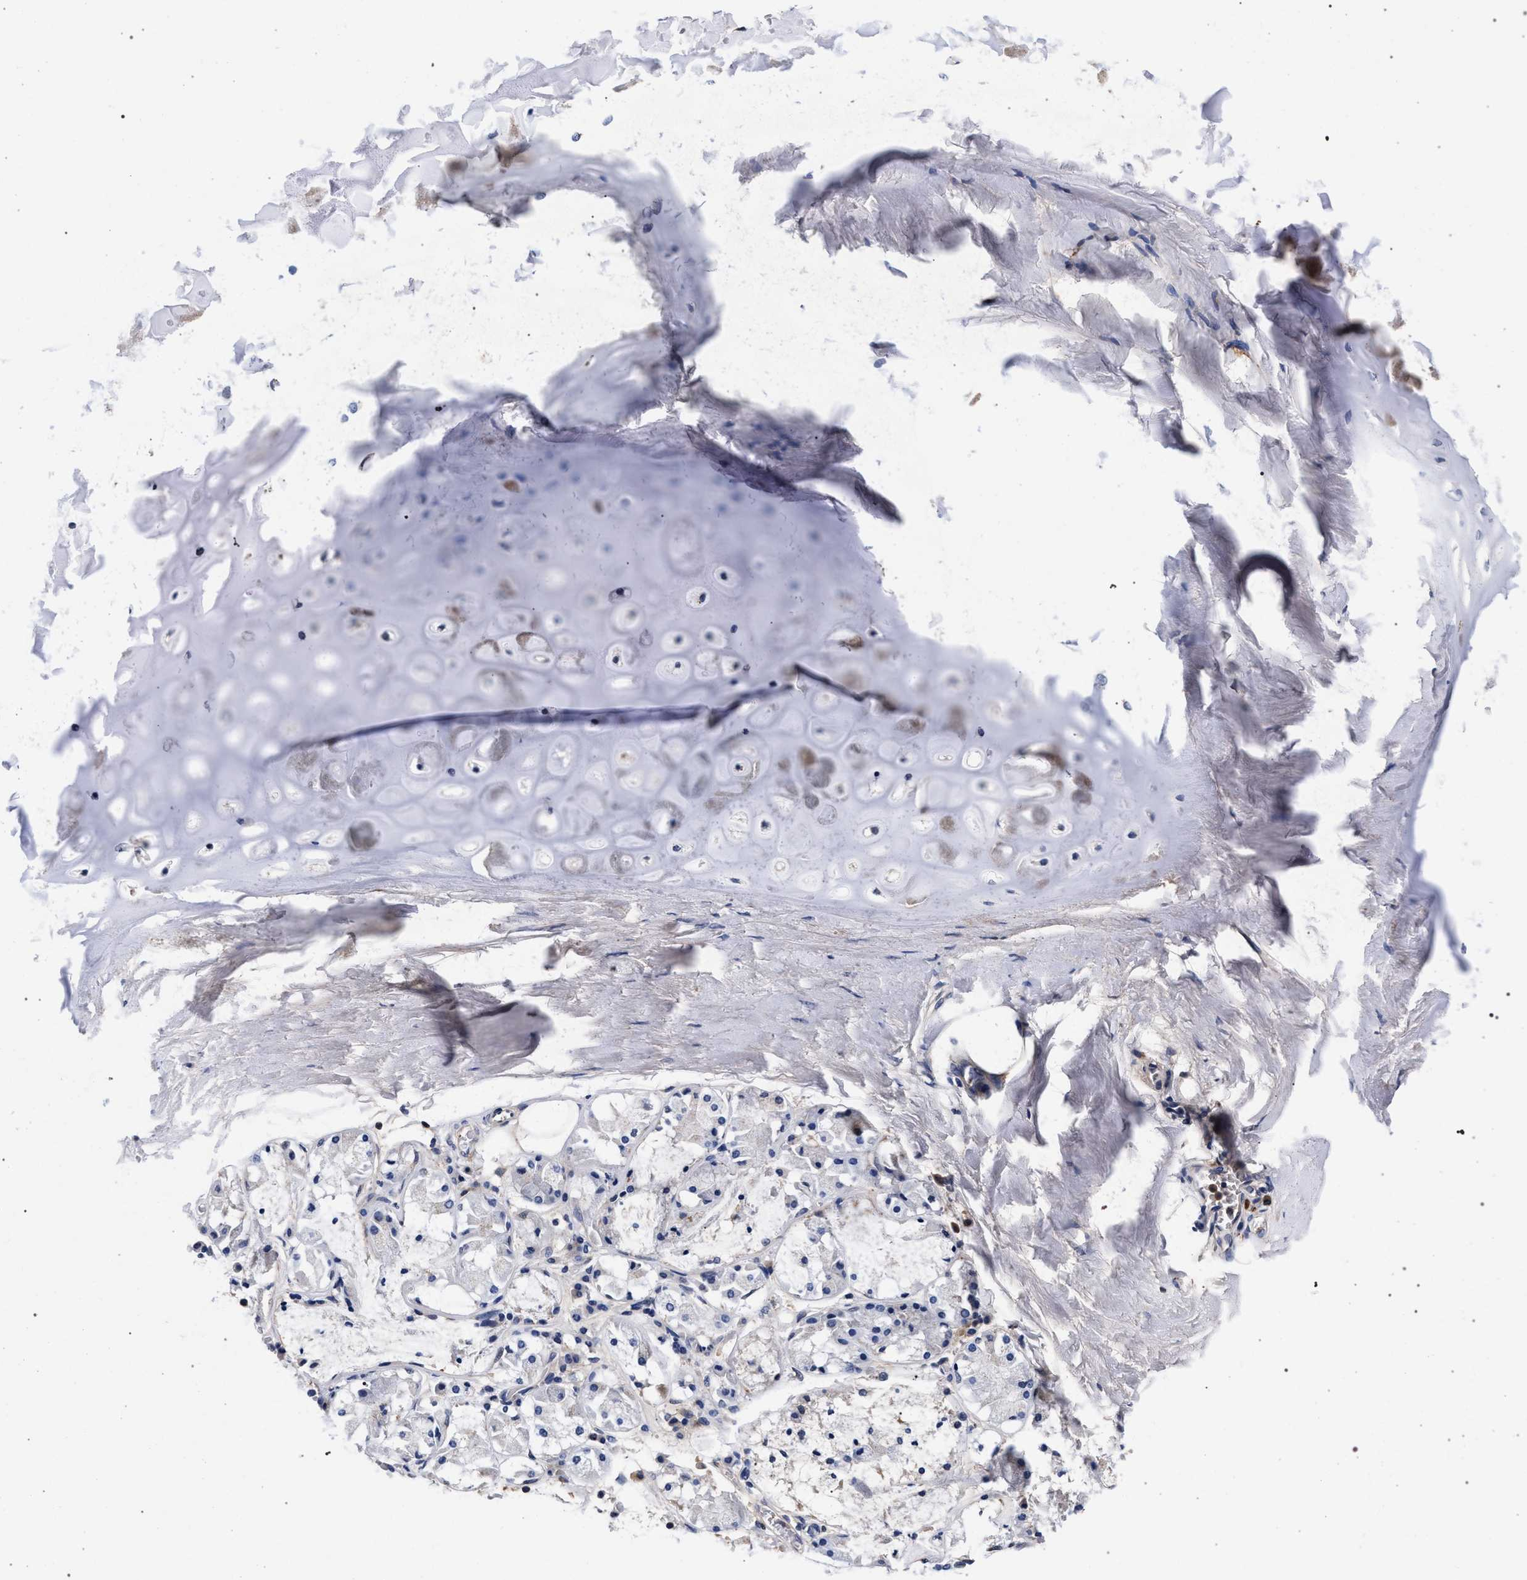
{"staining": {"intensity": "weak", "quantity": ">75%", "location": "cytoplasmic/membranous"}, "tissue": "adipose tissue", "cell_type": "Adipocytes", "image_type": "normal", "snomed": [{"axis": "morphology", "description": "Normal tissue, NOS"}, {"axis": "topography", "description": "Cartilage tissue"}, {"axis": "topography", "description": "Lung"}], "caption": "Human adipose tissue stained for a protein (brown) displays weak cytoplasmic/membranous positive staining in approximately >75% of adipocytes.", "gene": "ACOX1", "patient": {"sex": "female", "age": 77}}